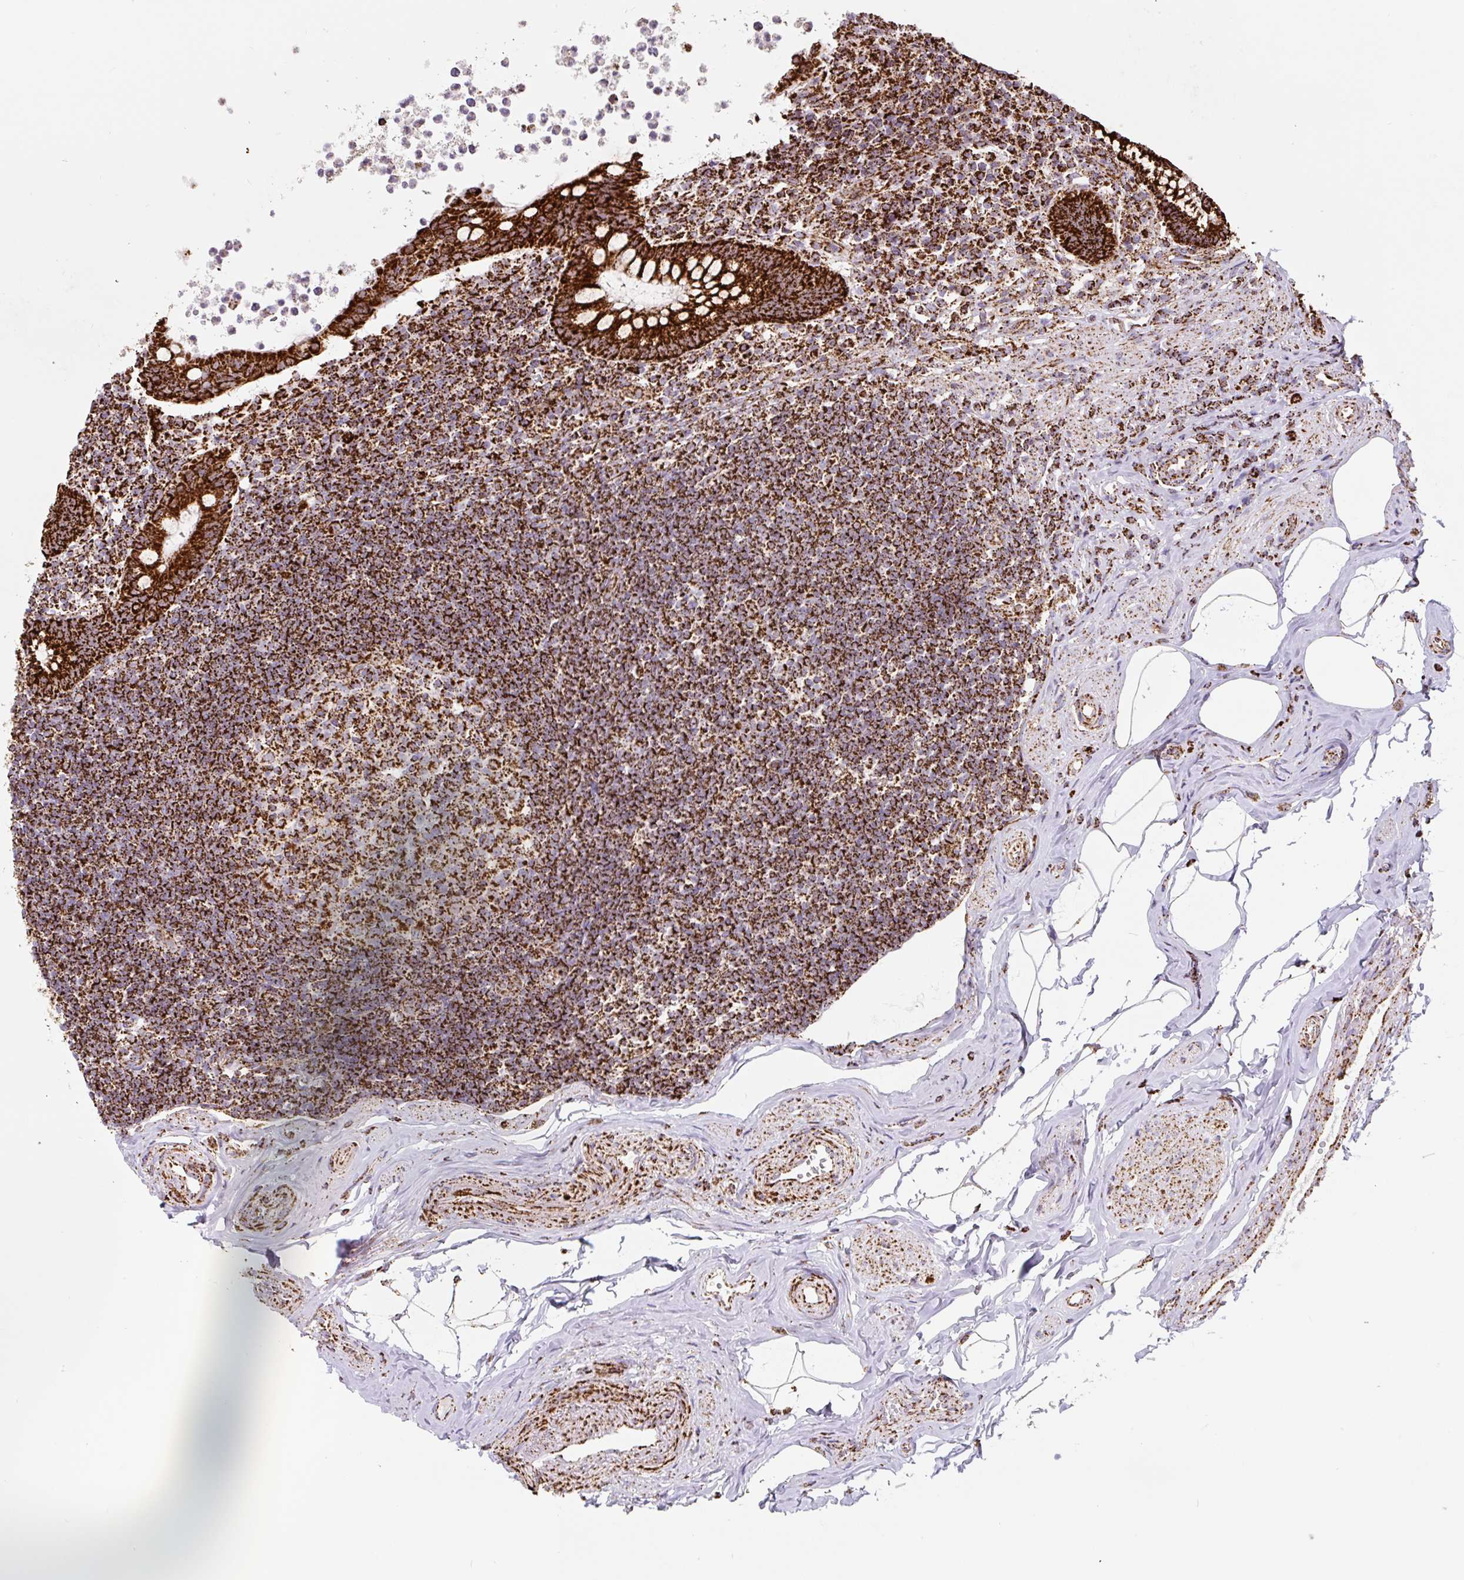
{"staining": {"intensity": "strong", "quantity": ">75%", "location": "cytoplasmic/membranous"}, "tissue": "appendix", "cell_type": "Glandular cells", "image_type": "normal", "snomed": [{"axis": "morphology", "description": "Normal tissue, NOS"}, {"axis": "topography", "description": "Appendix"}], "caption": "An immunohistochemistry (IHC) micrograph of benign tissue is shown. Protein staining in brown labels strong cytoplasmic/membranous positivity in appendix within glandular cells.", "gene": "ATP5F1A", "patient": {"sex": "female", "age": 56}}